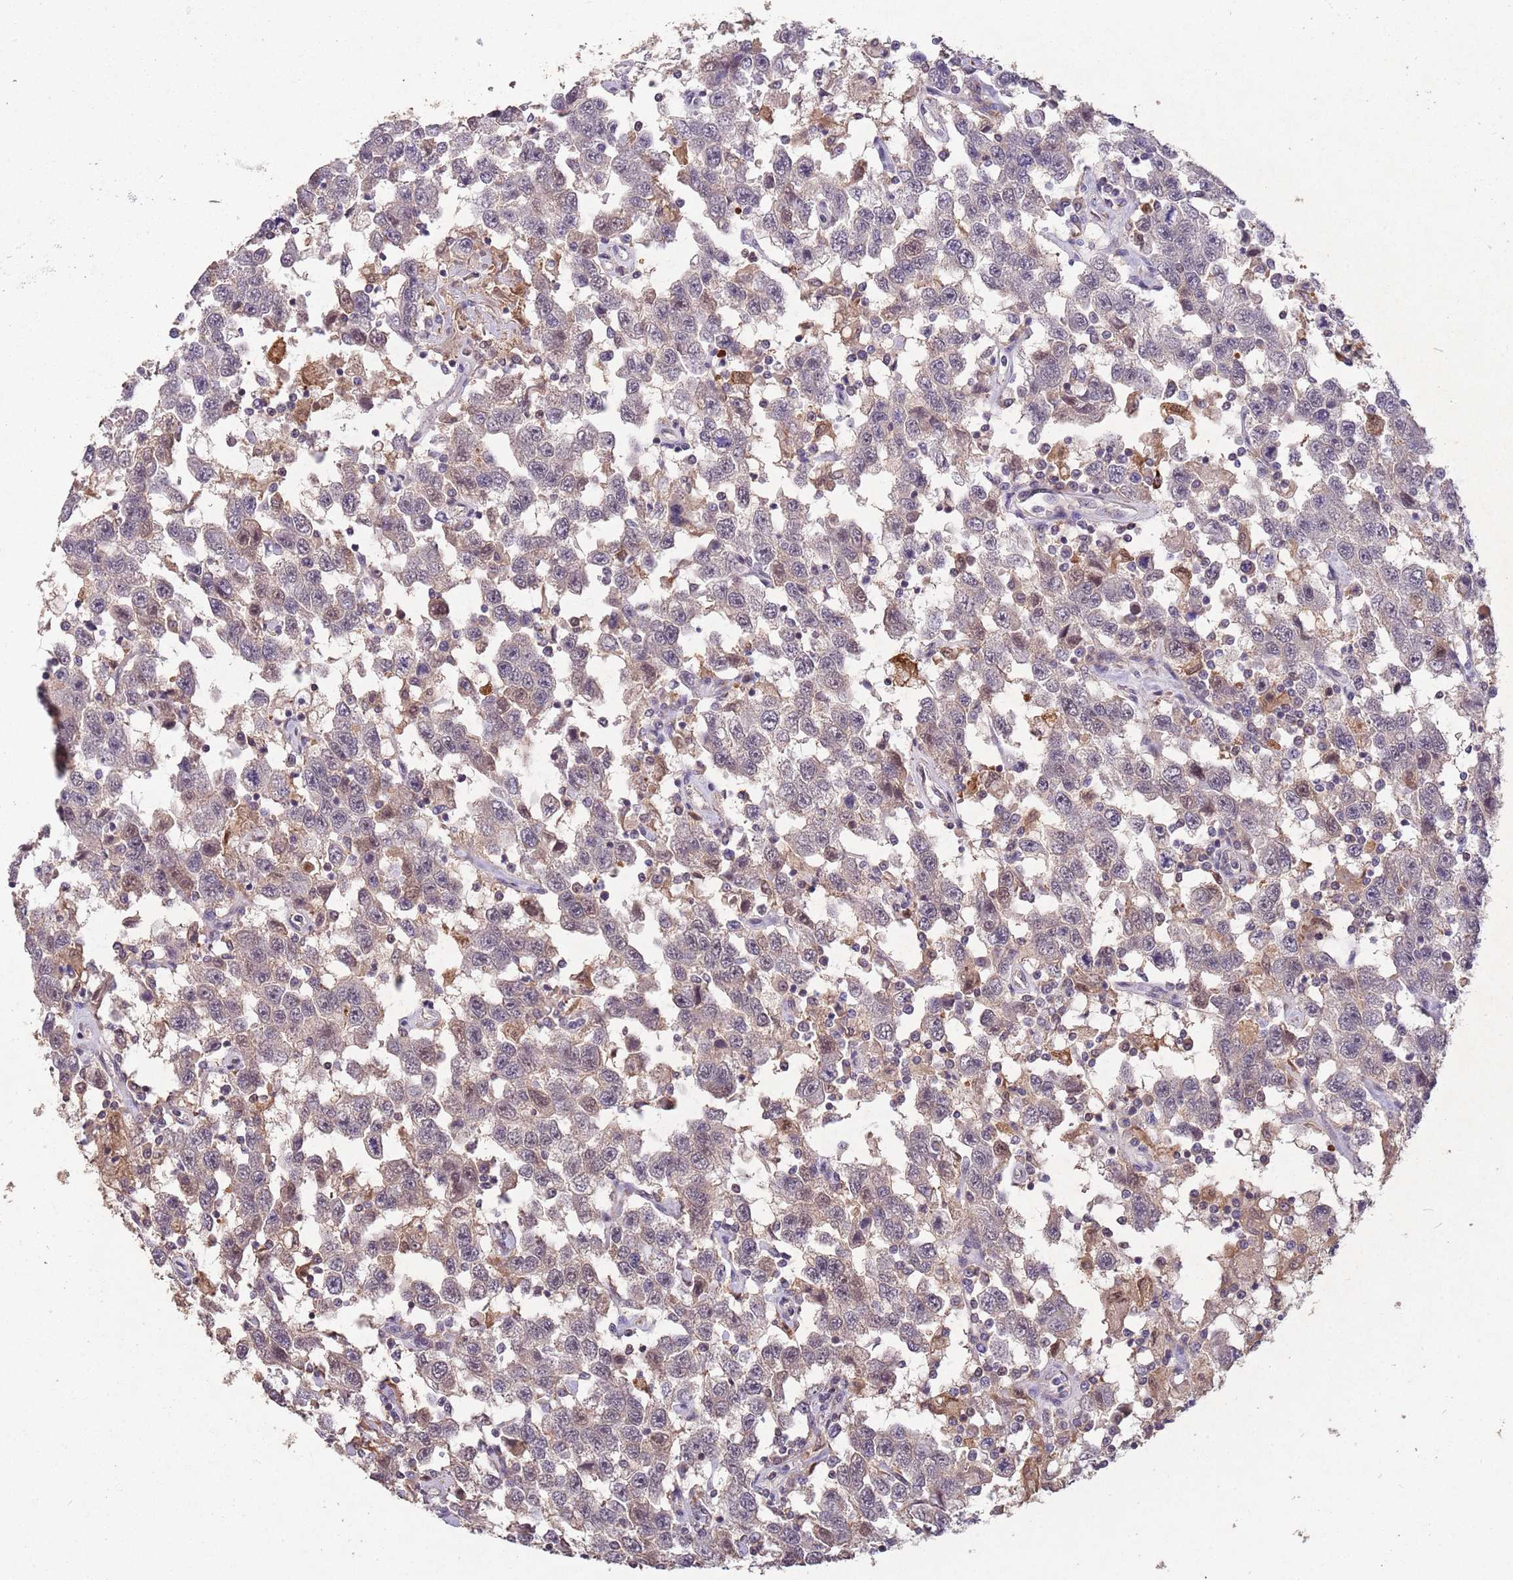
{"staining": {"intensity": "negative", "quantity": "none", "location": "none"}, "tissue": "testis cancer", "cell_type": "Tumor cells", "image_type": "cancer", "snomed": [{"axis": "morphology", "description": "Seminoma, NOS"}, {"axis": "topography", "description": "Testis"}], "caption": "An immunohistochemistry micrograph of seminoma (testis) is shown. There is no staining in tumor cells of seminoma (testis).", "gene": "ZNF639", "patient": {"sex": "male", "age": 41}}